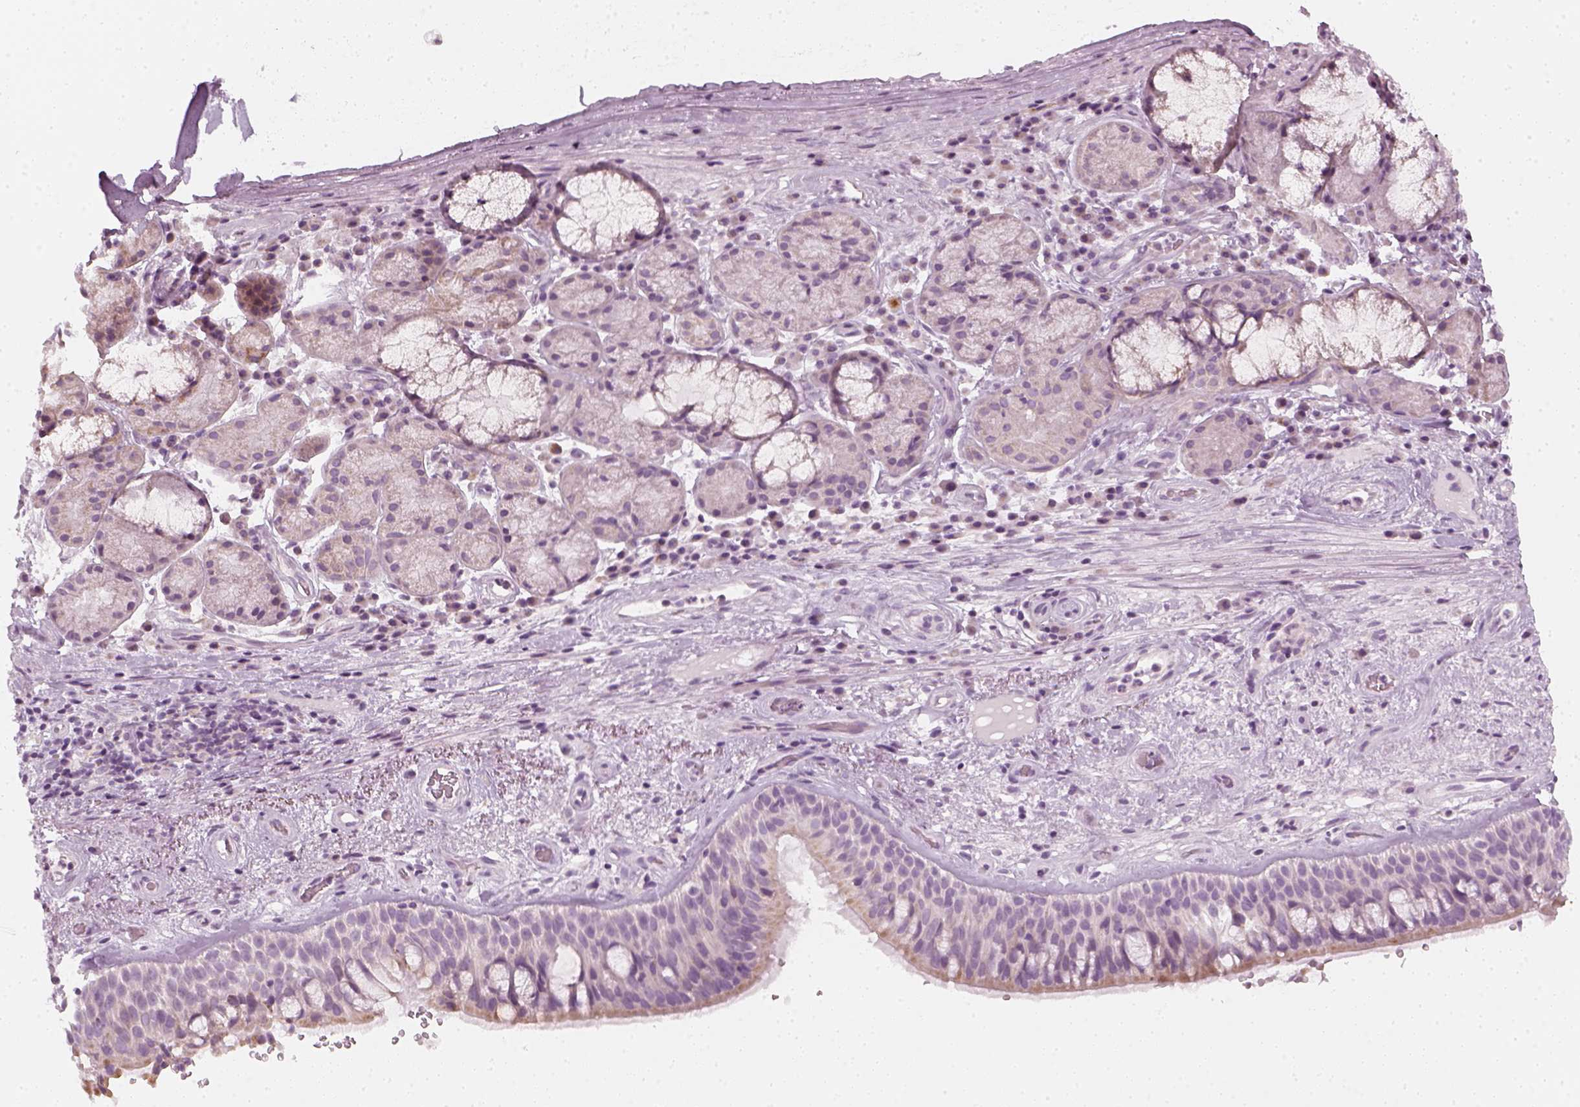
{"staining": {"intensity": "negative", "quantity": "none", "location": "none"}, "tissue": "bronchus", "cell_type": "Respiratory epithelial cells", "image_type": "normal", "snomed": [{"axis": "morphology", "description": "Normal tissue, NOS"}, {"axis": "topography", "description": "Bronchus"}], "caption": "This is a photomicrograph of IHC staining of normal bronchus, which shows no staining in respiratory epithelial cells.", "gene": "PRAME", "patient": {"sex": "male", "age": 48}}